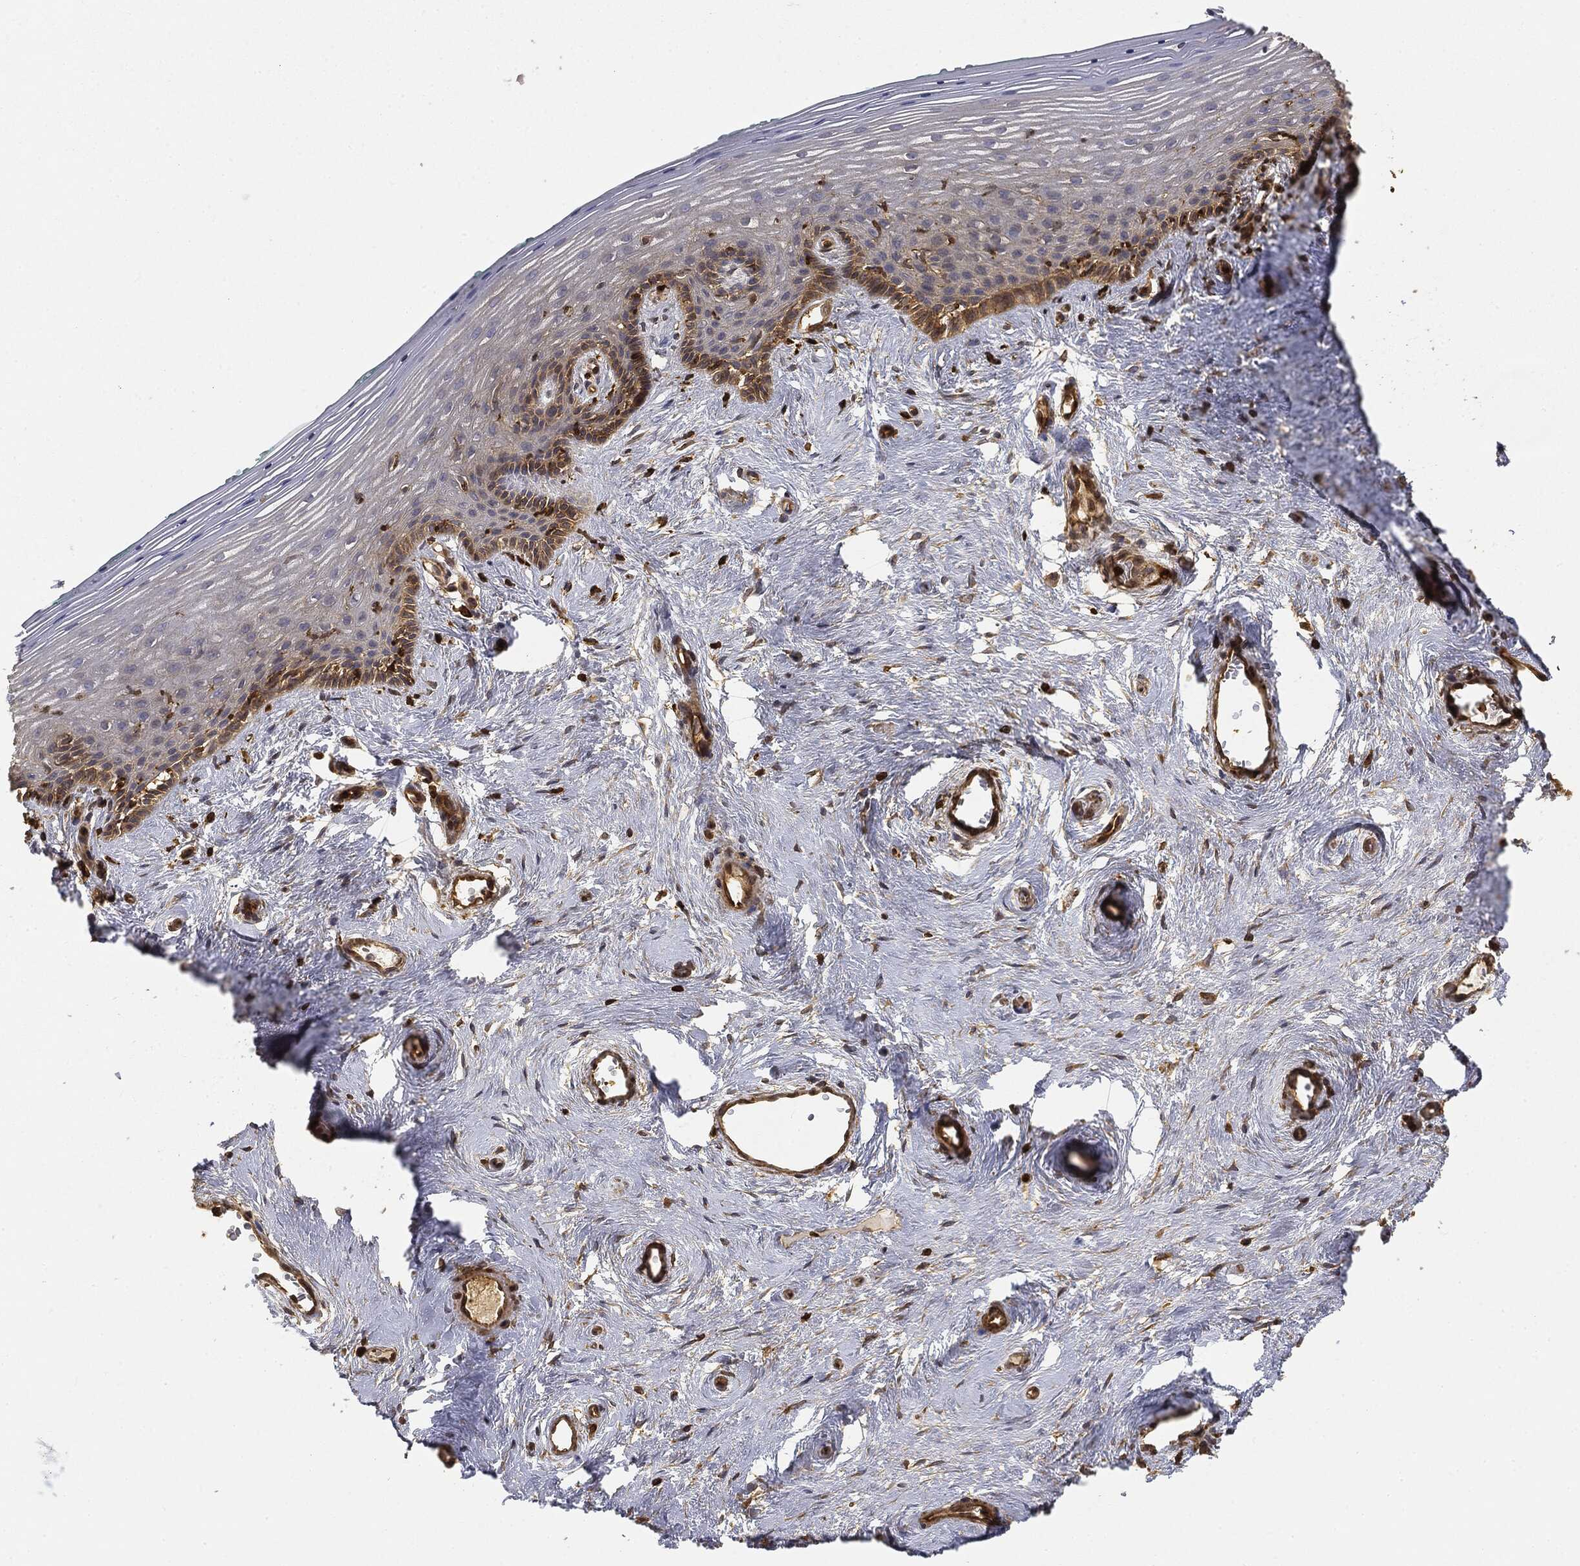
{"staining": {"intensity": "strong", "quantity": "<25%", "location": "cytoplasmic/membranous"}, "tissue": "vagina", "cell_type": "Squamous epithelial cells", "image_type": "normal", "snomed": [{"axis": "morphology", "description": "Normal tissue, NOS"}, {"axis": "topography", "description": "Vagina"}], "caption": "The histopathology image shows a brown stain indicating the presence of a protein in the cytoplasmic/membranous of squamous epithelial cells in vagina. The staining was performed using DAB (3,3'-diaminobenzidine) to visualize the protein expression in brown, while the nuclei were stained in blue with hematoxylin (Magnification: 20x).", "gene": "WDR1", "patient": {"sex": "female", "age": 45}}